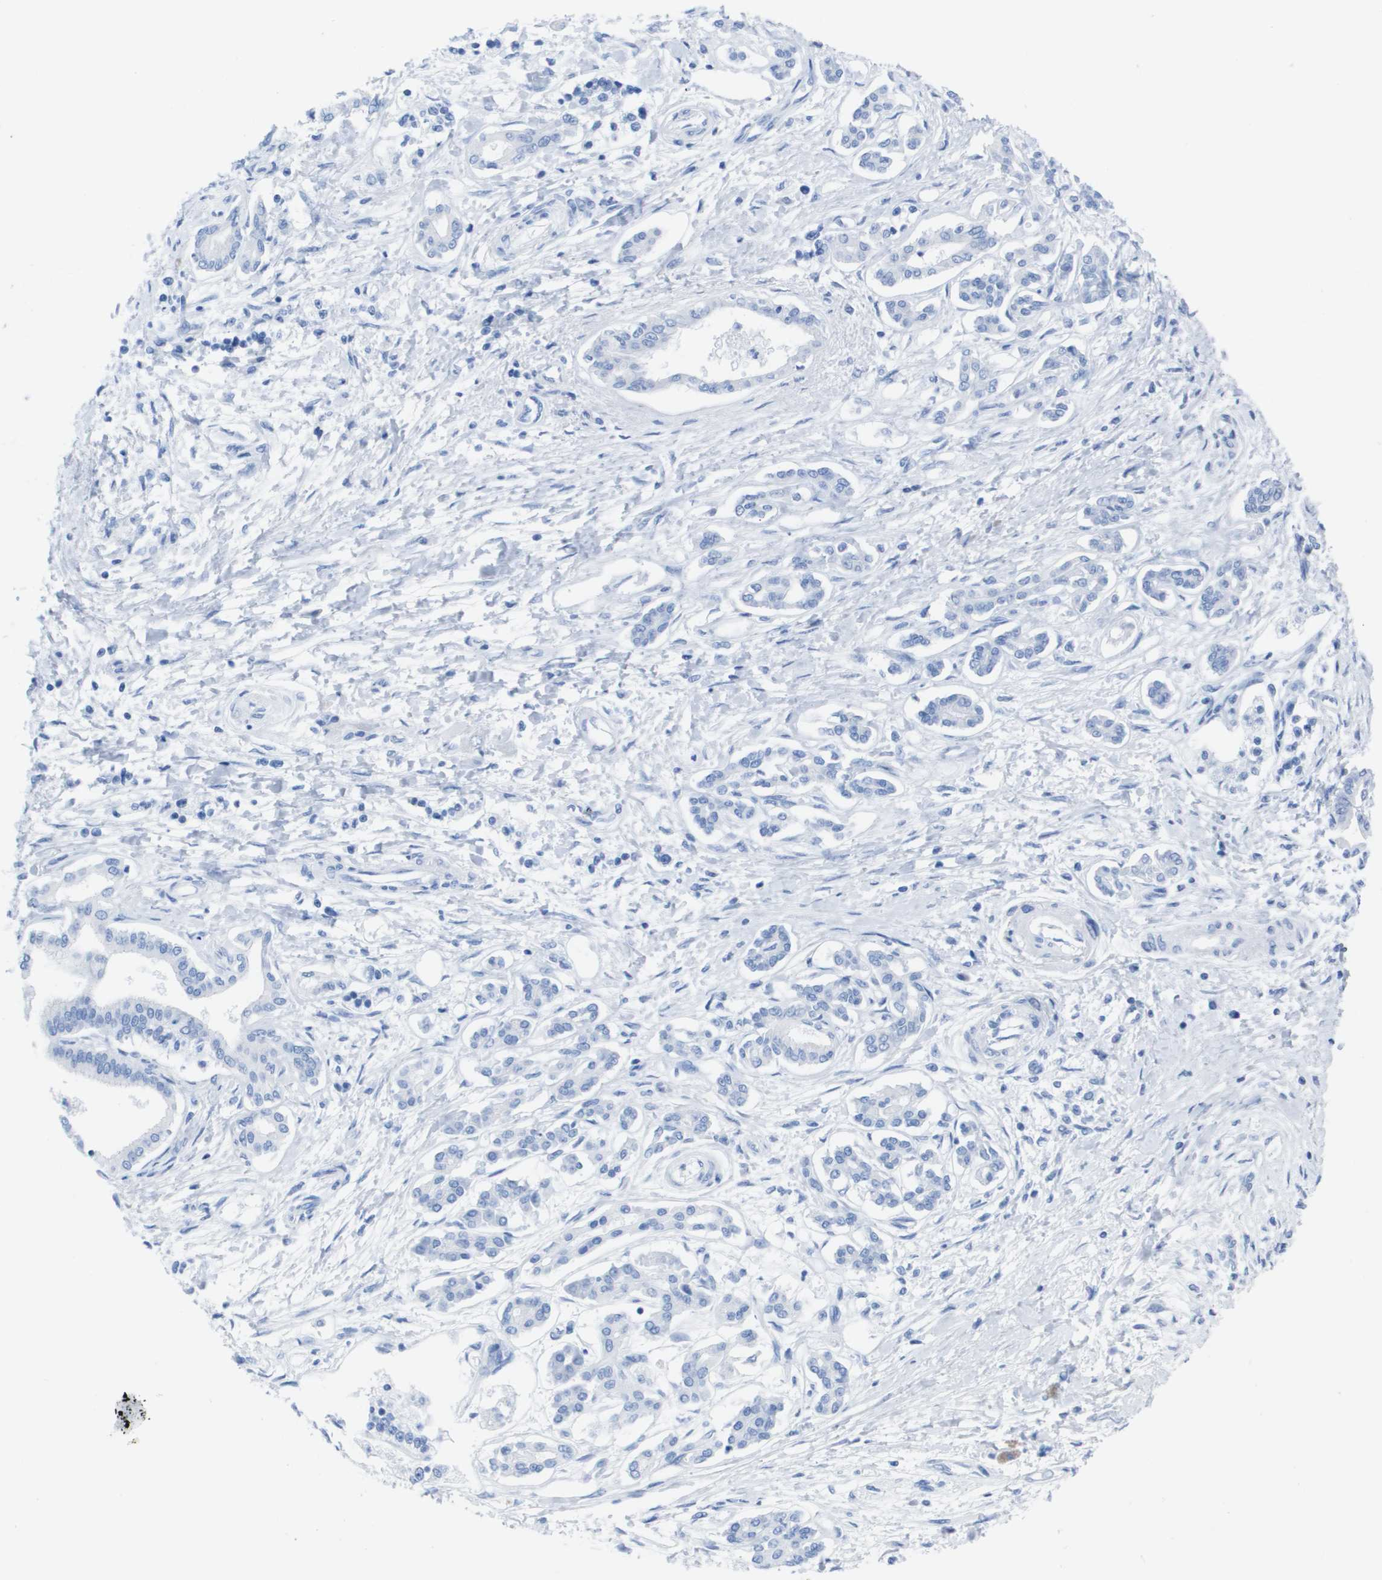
{"staining": {"intensity": "negative", "quantity": "none", "location": "none"}, "tissue": "pancreatic cancer", "cell_type": "Tumor cells", "image_type": "cancer", "snomed": [{"axis": "morphology", "description": "Adenocarcinoma, NOS"}, {"axis": "topography", "description": "Pancreas"}], "caption": "This image is of pancreatic adenocarcinoma stained with immunohistochemistry (IHC) to label a protein in brown with the nuclei are counter-stained blue. There is no positivity in tumor cells.", "gene": "KCNA3", "patient": {"sex": "male", "age": 56}}